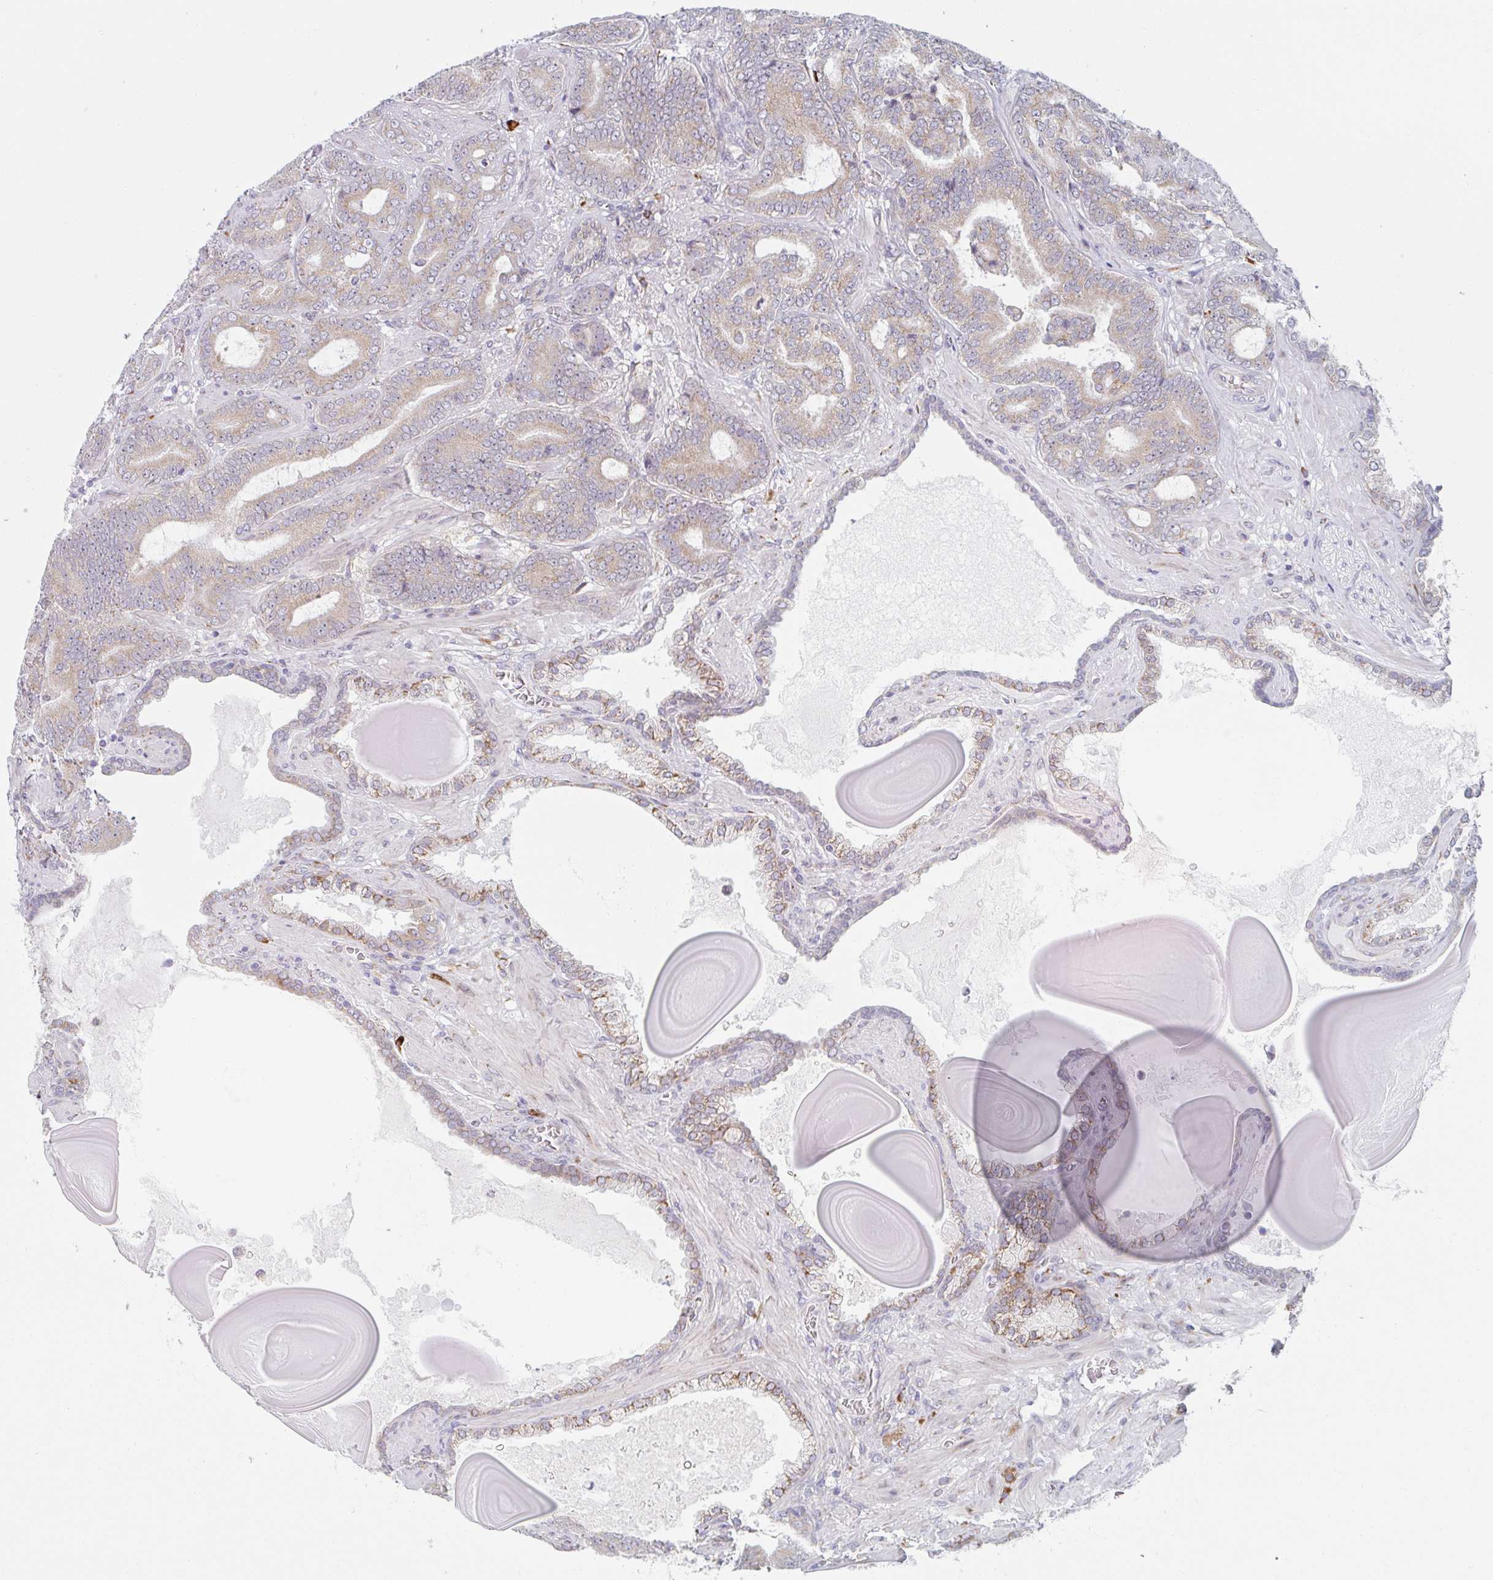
{"staining": {"intensity": "weak", "quantity": "25%-75%", "location": "cytoplasmic/membranous"}, "tissue": "prostate cancer", "cell_type": "Tumor cells", "image_type": "cancer", "snomed": [{"axis": "morphology", "description": "Adenocarcinoma, High grade"}, {"axis": "topography", "description": "Prostate"}], "caption": "The image reveals staining of prostate cancer (high-grade adenocarcinoma), revealing weak cytoplasmic/membranous protein staining (brown color) within tumor cells.", "gene": "TRAPPC10", "patient": {"sex": "male", "age": 62}}